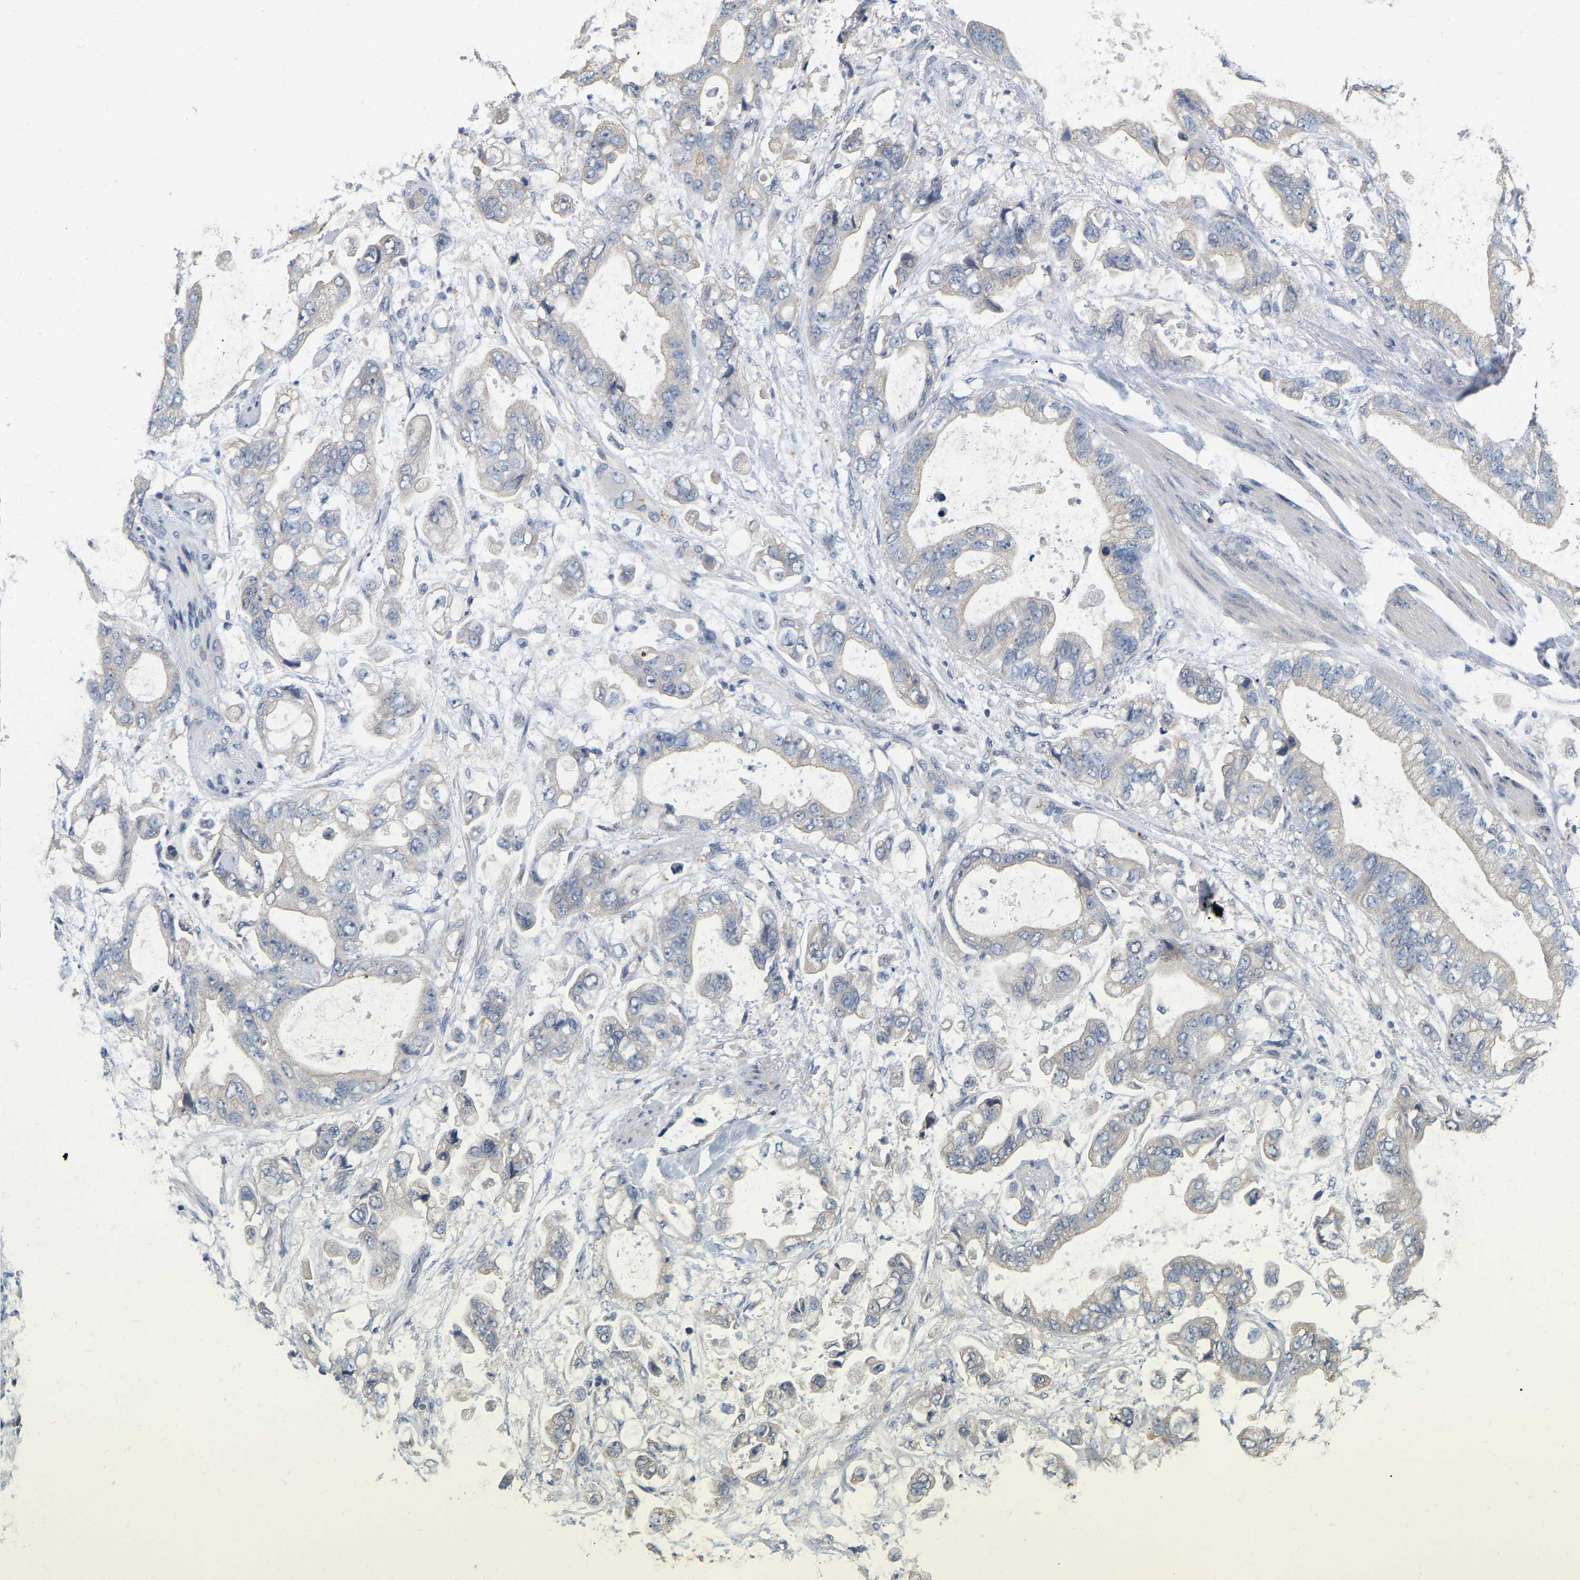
{"staining": {"intensity": "weak", "quantity": "<25%", "location": "cytoplasmic/membranous"}, "tissue": "stomach cancer", "cell_type": "Tumor cells", "image_type": "cancer", "snomed": [{"axis": "morphology", "description": "Normal tissue, NOS"}, {"axis": "morphology", "description": "Adenocarcinoma, NOS"}, {"axis": "topography", "description": "Stomach"}], "caption": "This image is of stomach adenocarcinoma stained with immunohistochemistry (IHC) to label a protein in brown with the nuclei are counter-stained blue. There is no staining in tumor cells.", "gene": "SSH1", "patient": {"sex": "male", "age": 62}}